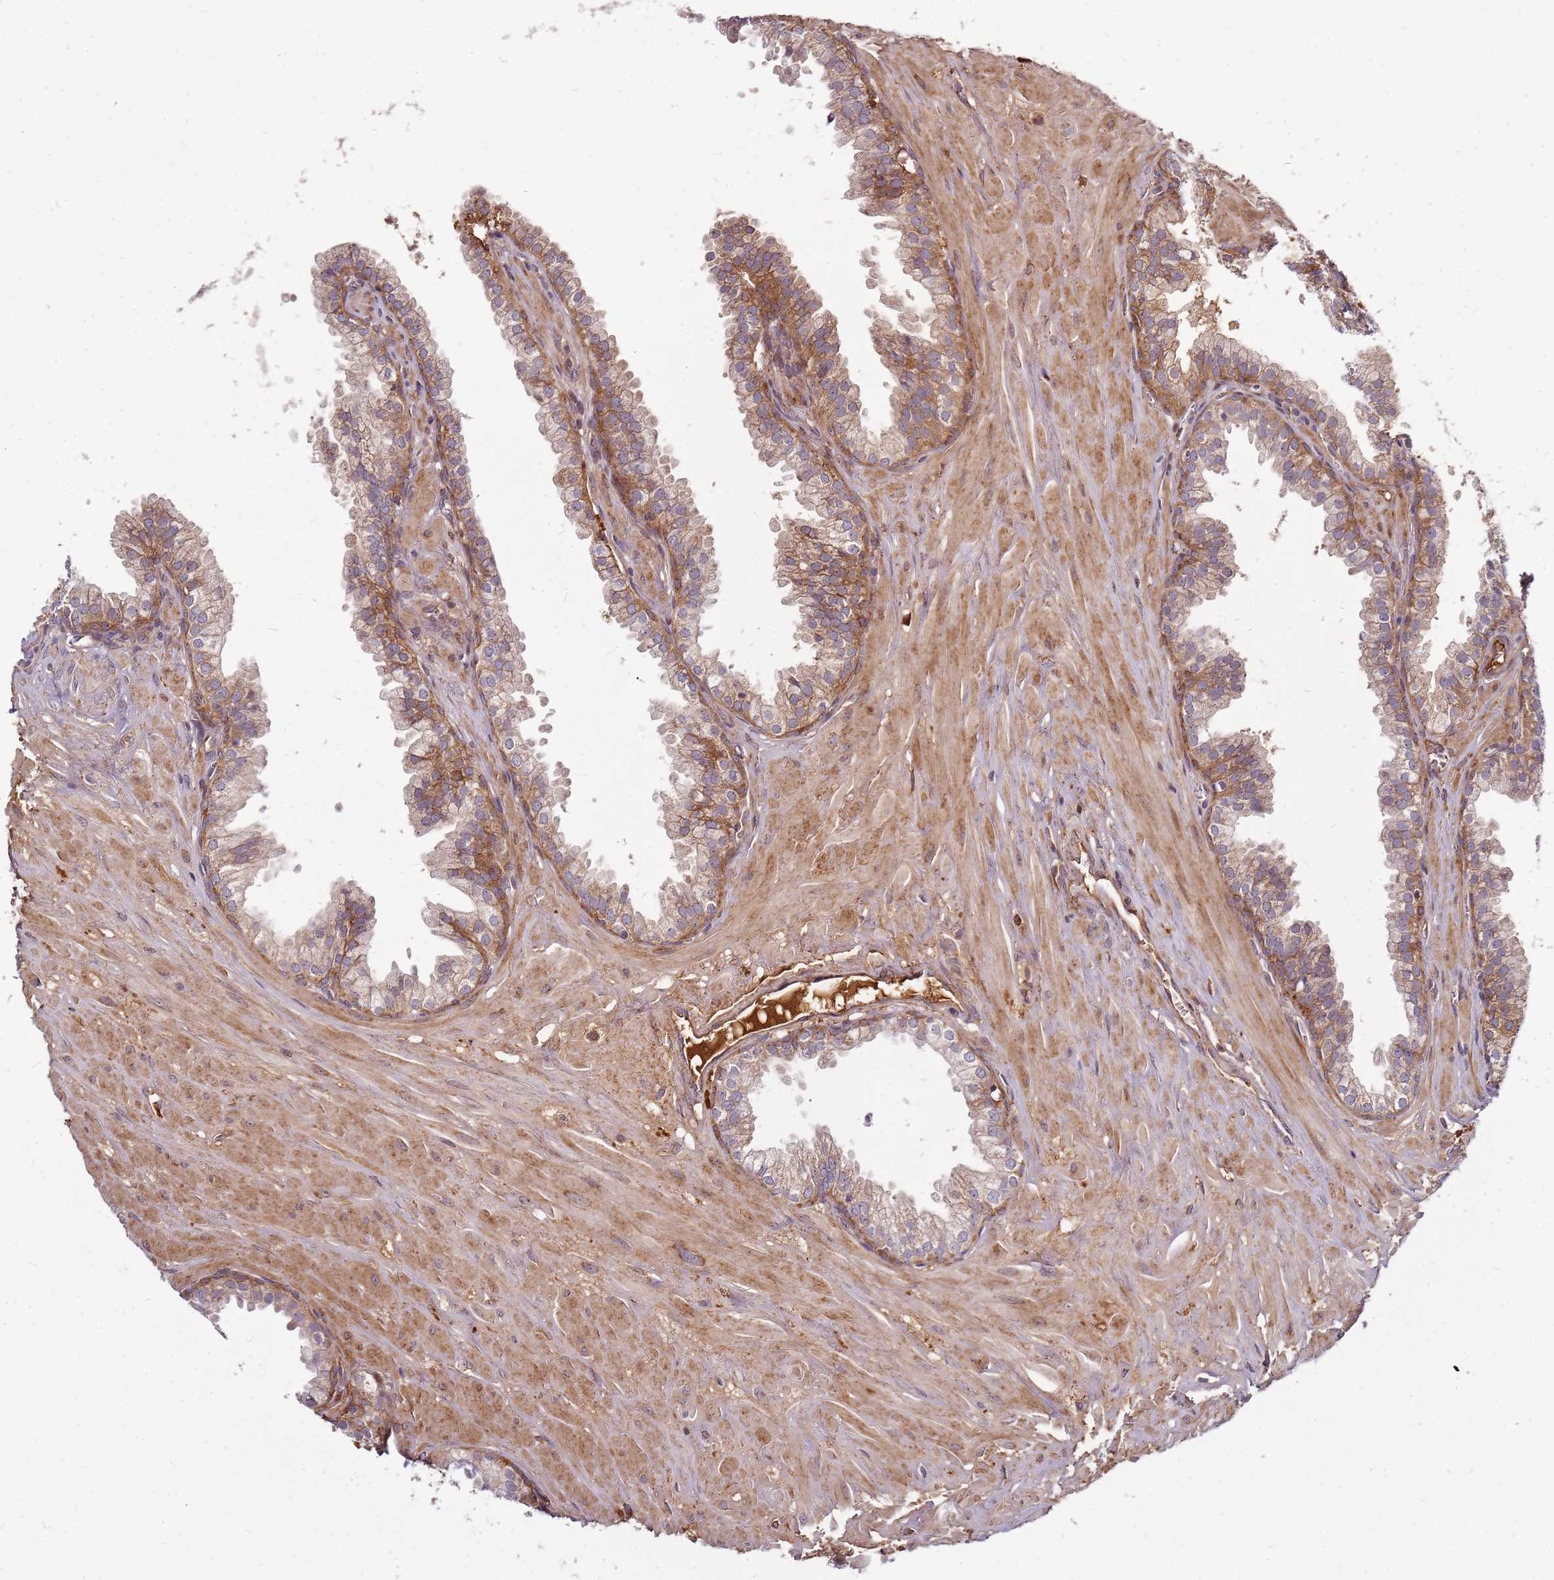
{"staining": {"intensity": "moderate", "quantity": ">75%", "location": "cytoplasmic/membranous"}, "tissue": "prostate", "cell_type": "Glandular cells", "image_type": "normal", "snomed": [{"axis": "morphology", "description": "Normal tissue, NOS"}, {"axis": "topography", "description": "Prostate"}, {"axis": "topography", "description": "Peripheral nerve tissue"}], "caption": "Protein staining of unremarkable prostate exhibits moderate cytoplasmic/membranous positivity in approximately >75% of glandular cells.", "gene": "CCDC159", "patient": {"sex": "male", "age": 55}}